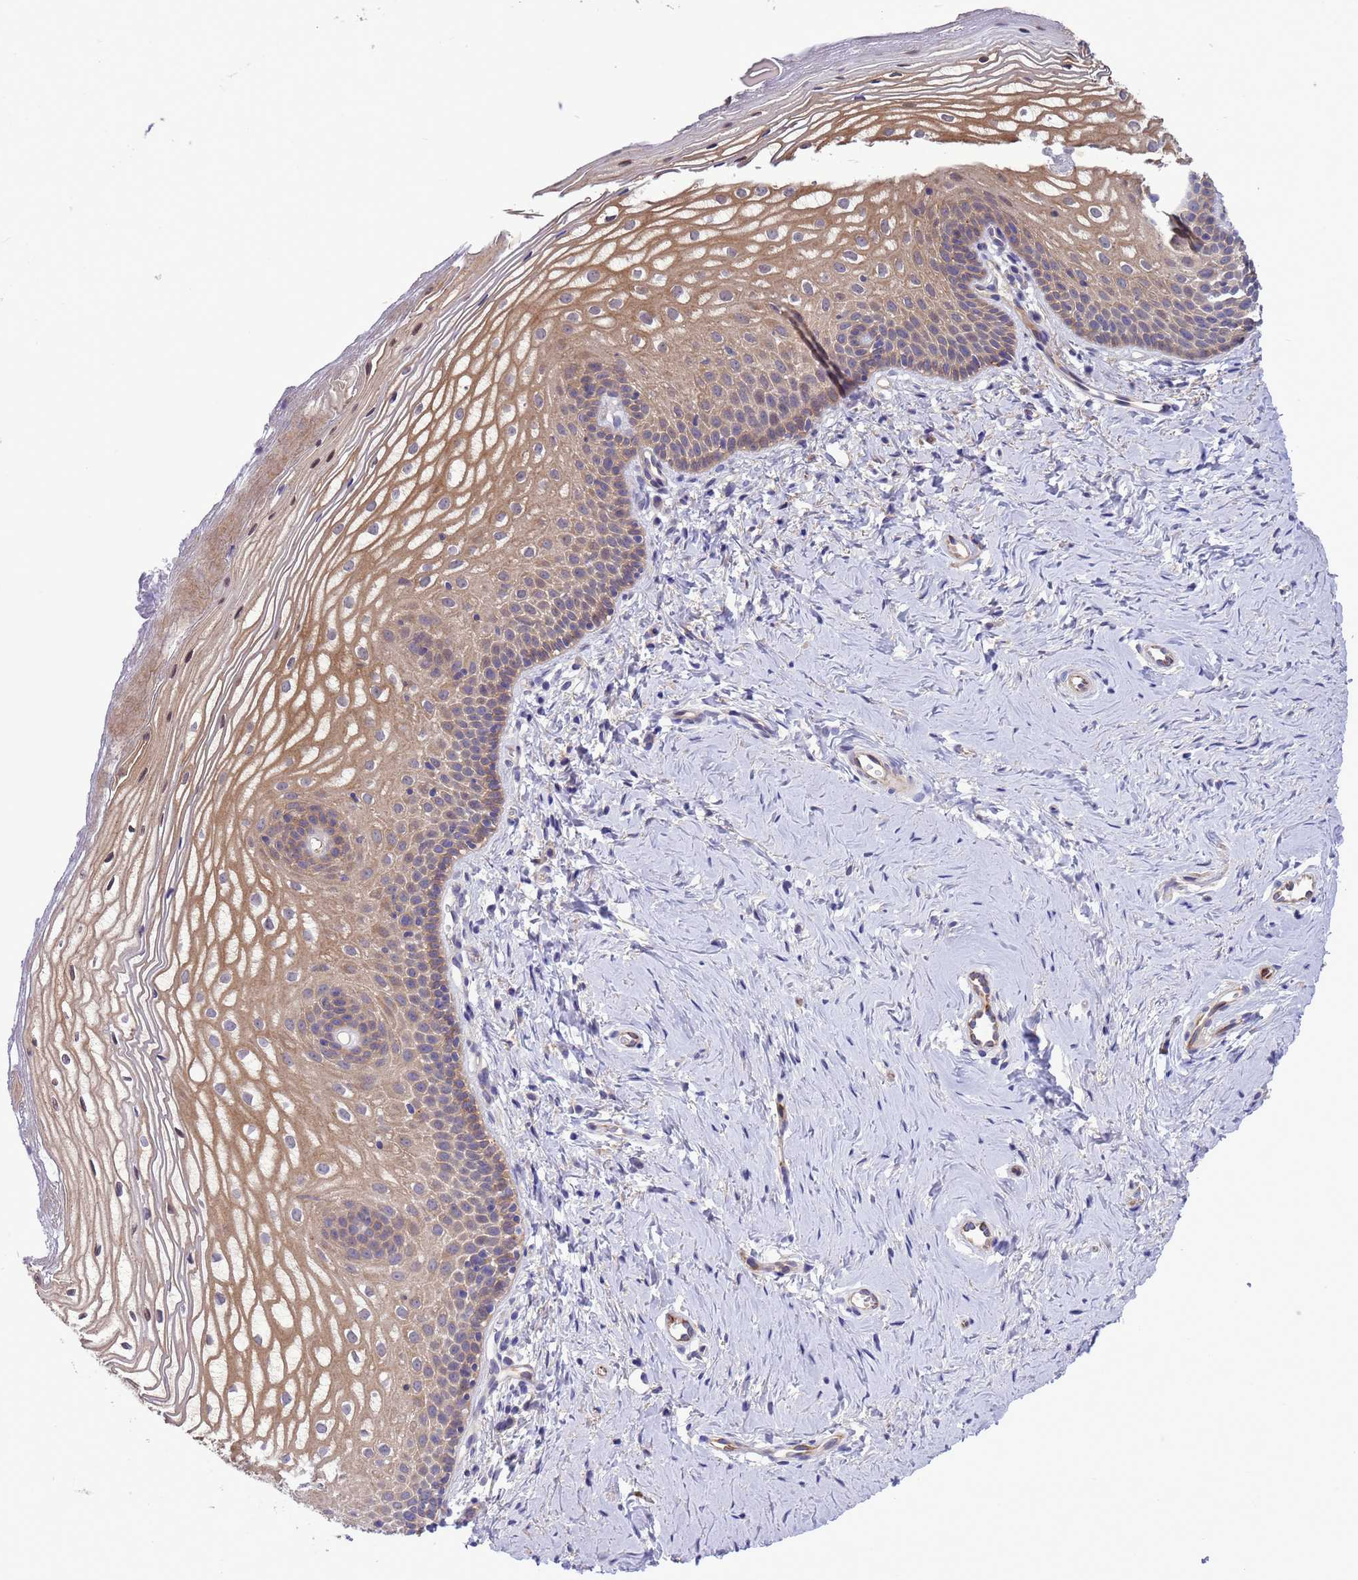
{"staining": {"intensity": "moderate", "quantity": "25%-75%", "location": "cytoplasmic/membranous,nuclear"}, "tissue": "vagina", "cell_type": "Squamous epithelial cells", "image_type": "normal", "snomed": [{"axis": "morphology", "description": "Normal tissue, NOS"}, {"axis": "topography", "description": "Vagina"}], "caption": "Vagina stained for a protein (brown) exhibits moderate cytoplasmic/membranous,nuclear positive positivity in approximately 25%-75% of squamous epithelial cells.", "gene": "GJA10", "patient": {"sex": "female", "age": 56}}